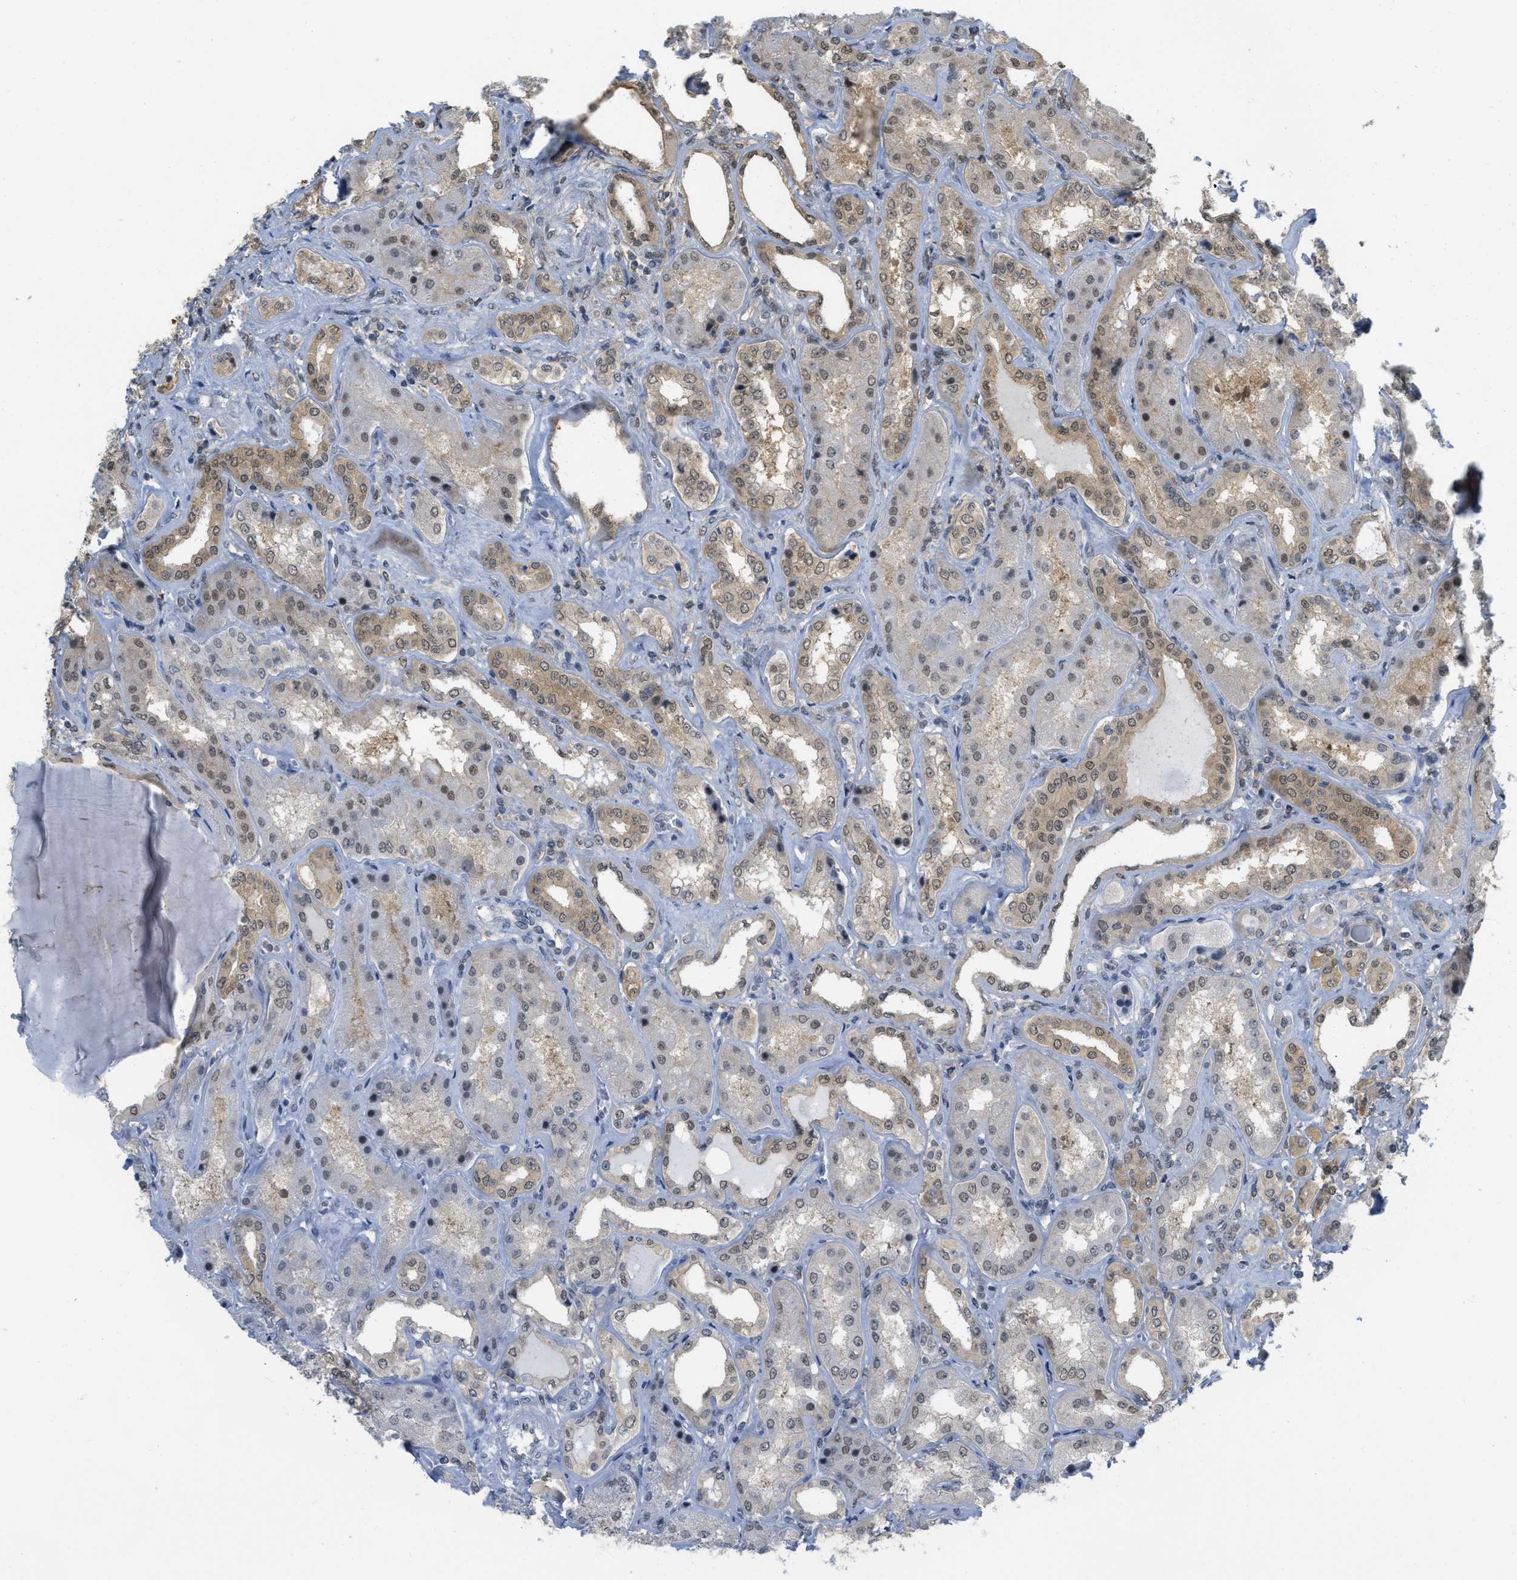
{"staining": {"intensity": "moderate", "quantity": "25%-75%", "location": "cytoplasmic/membranous,nuclear"}, "tissue": "kidney", "cell_type": "Cells in glomeruli", "image_type": "normal", "snomed": [{"axis": "morphology", "description": "Normal tissue, NOS"}, {"axis": "topography", "description": "Kidney"}], "caption": "Cells in glomeruli reveal medium levels of moderate cytoplasmic/membranous,nuclear staining in approximately 25%-75% of cells in unremarkable kidney.", "gene": "PSMC5", "patient": {"sex": "female", "age": 56}}